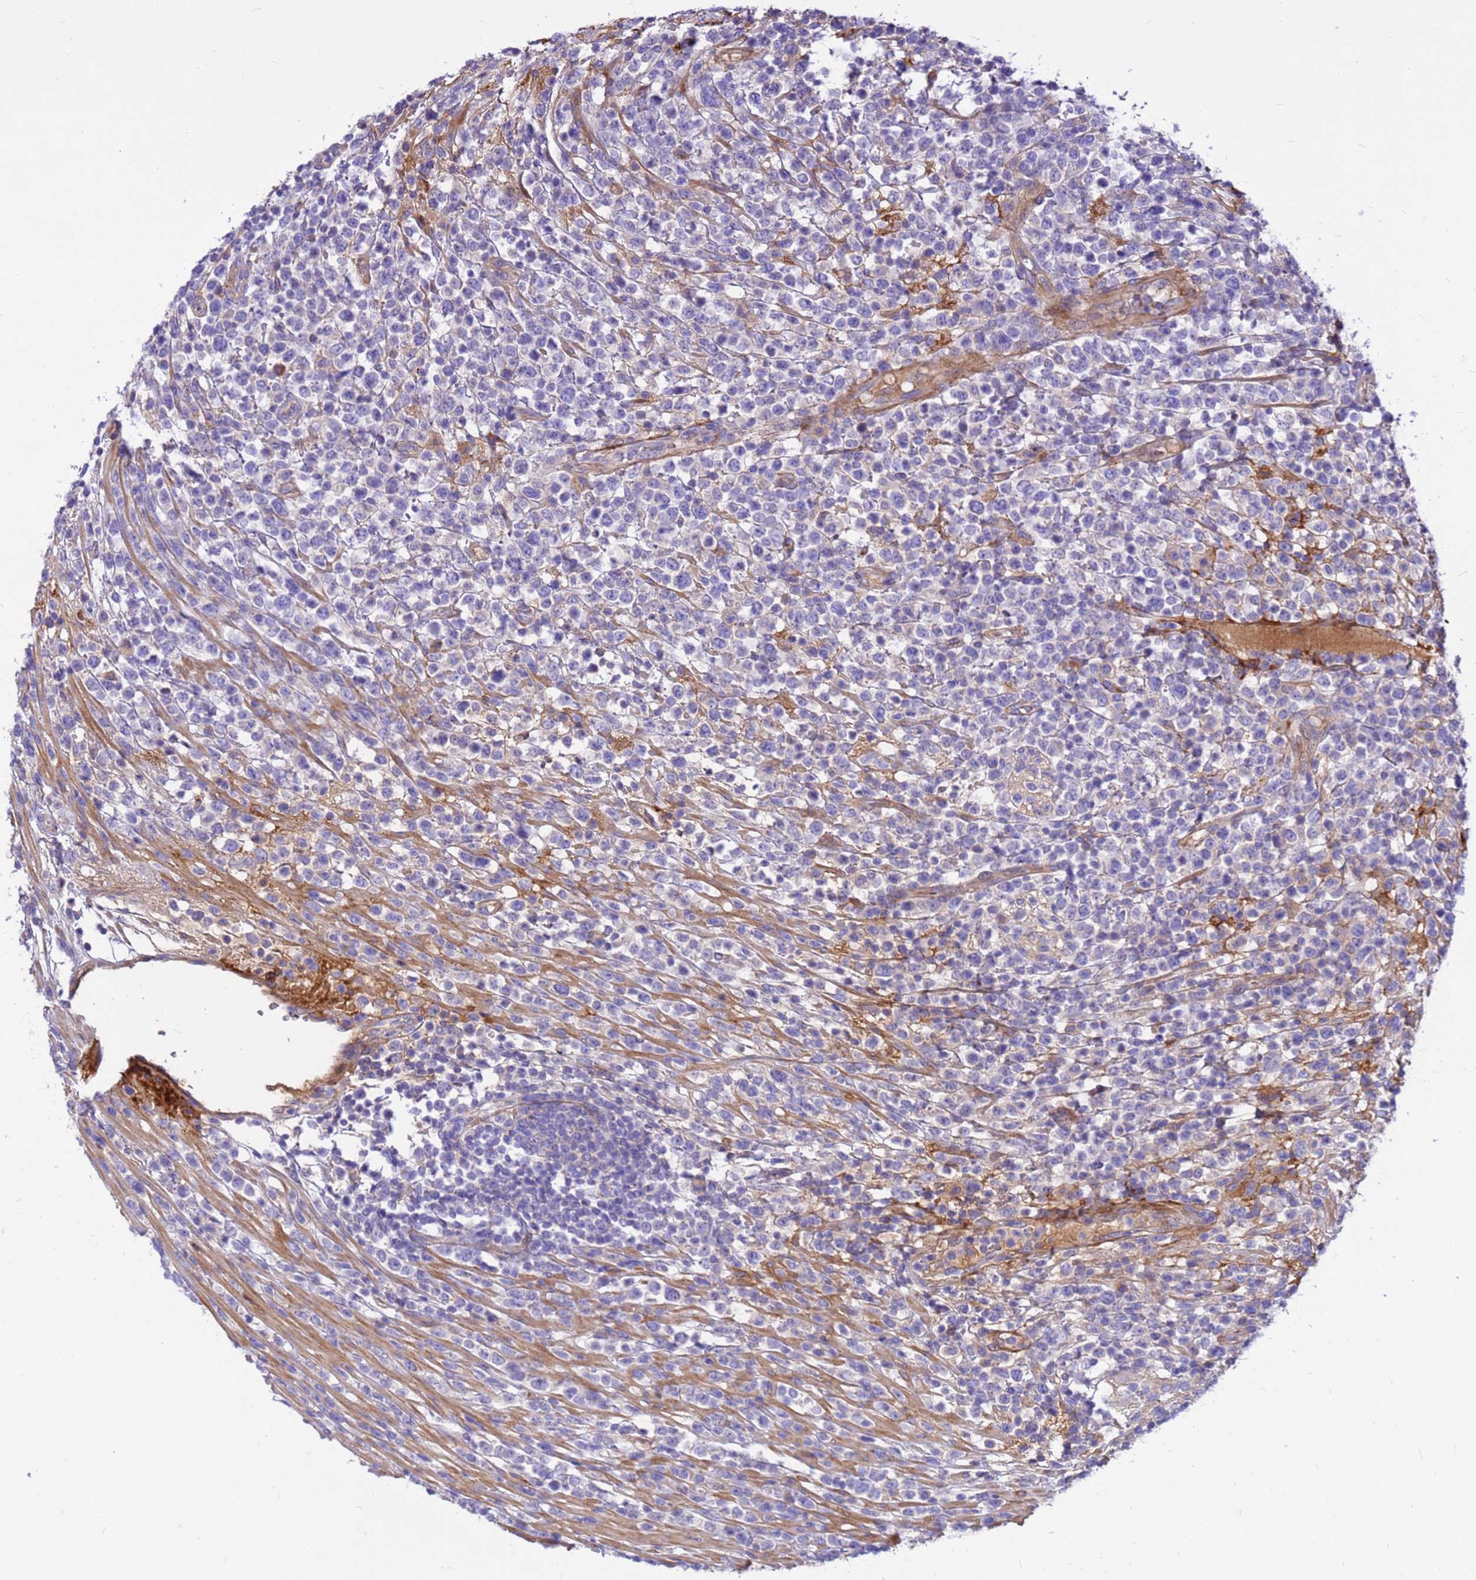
{"staining": {"intensity": "negative", "quantity": "none", "location": "none"}, "tissue": "lymphoma", "cell_type": "Tumor cells", "image_type": "cancer", "snomed": [{"axis": "morphology", "description": "Malignant lymphoma, non-Hodgkin's type, High grade"}, {"axis": "topography", "description": "Colon"}], "caption": "Lymphoma was stained to show a protein in brown. There is no significant expression in tumor cells.", "gene": "CRHBP", "patient": {"sex": "female", "age": 53}}